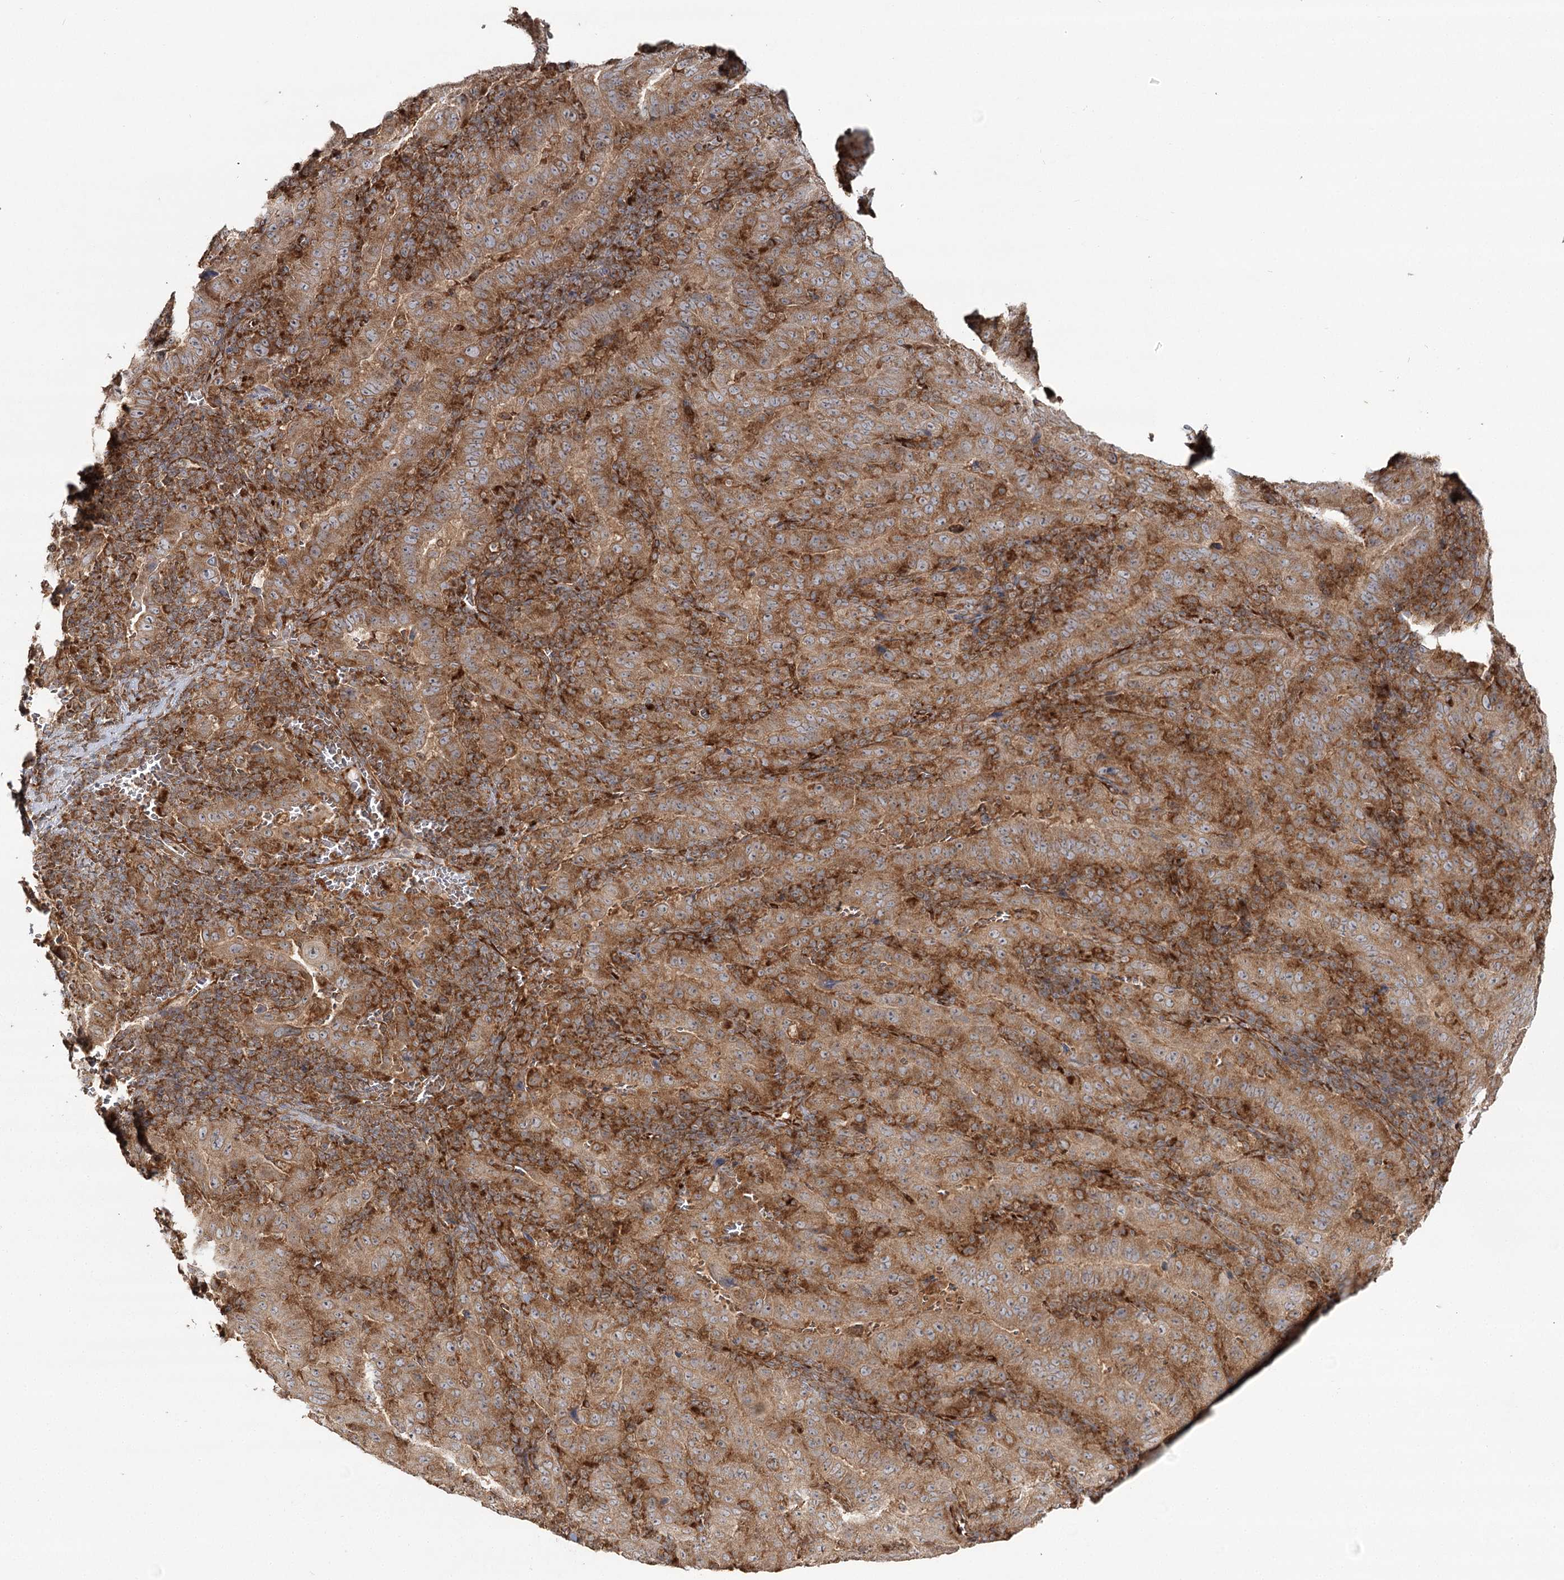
{"staining": {"intensity": "moderate", "quantity": ">75%", "location": "cytoplasmic/membranous"}, "tissue": "pancreatic cancer", "cell_type": "Tumor cells", "image_type": "cancer", "snomed": [{"axis": "morphology", "description": "Adenocarcinoma, NOS"}, {"axis": "topography", "description": "Pancreas"}], "caption": "The image shows a brown stain indicating the presence of a protein in the cytoplasmic/membranous of tumor cells in pancreatic adenocarcinoma.", "gene": "OTUD4", "patient": {"sex": "male", "age": 63}}